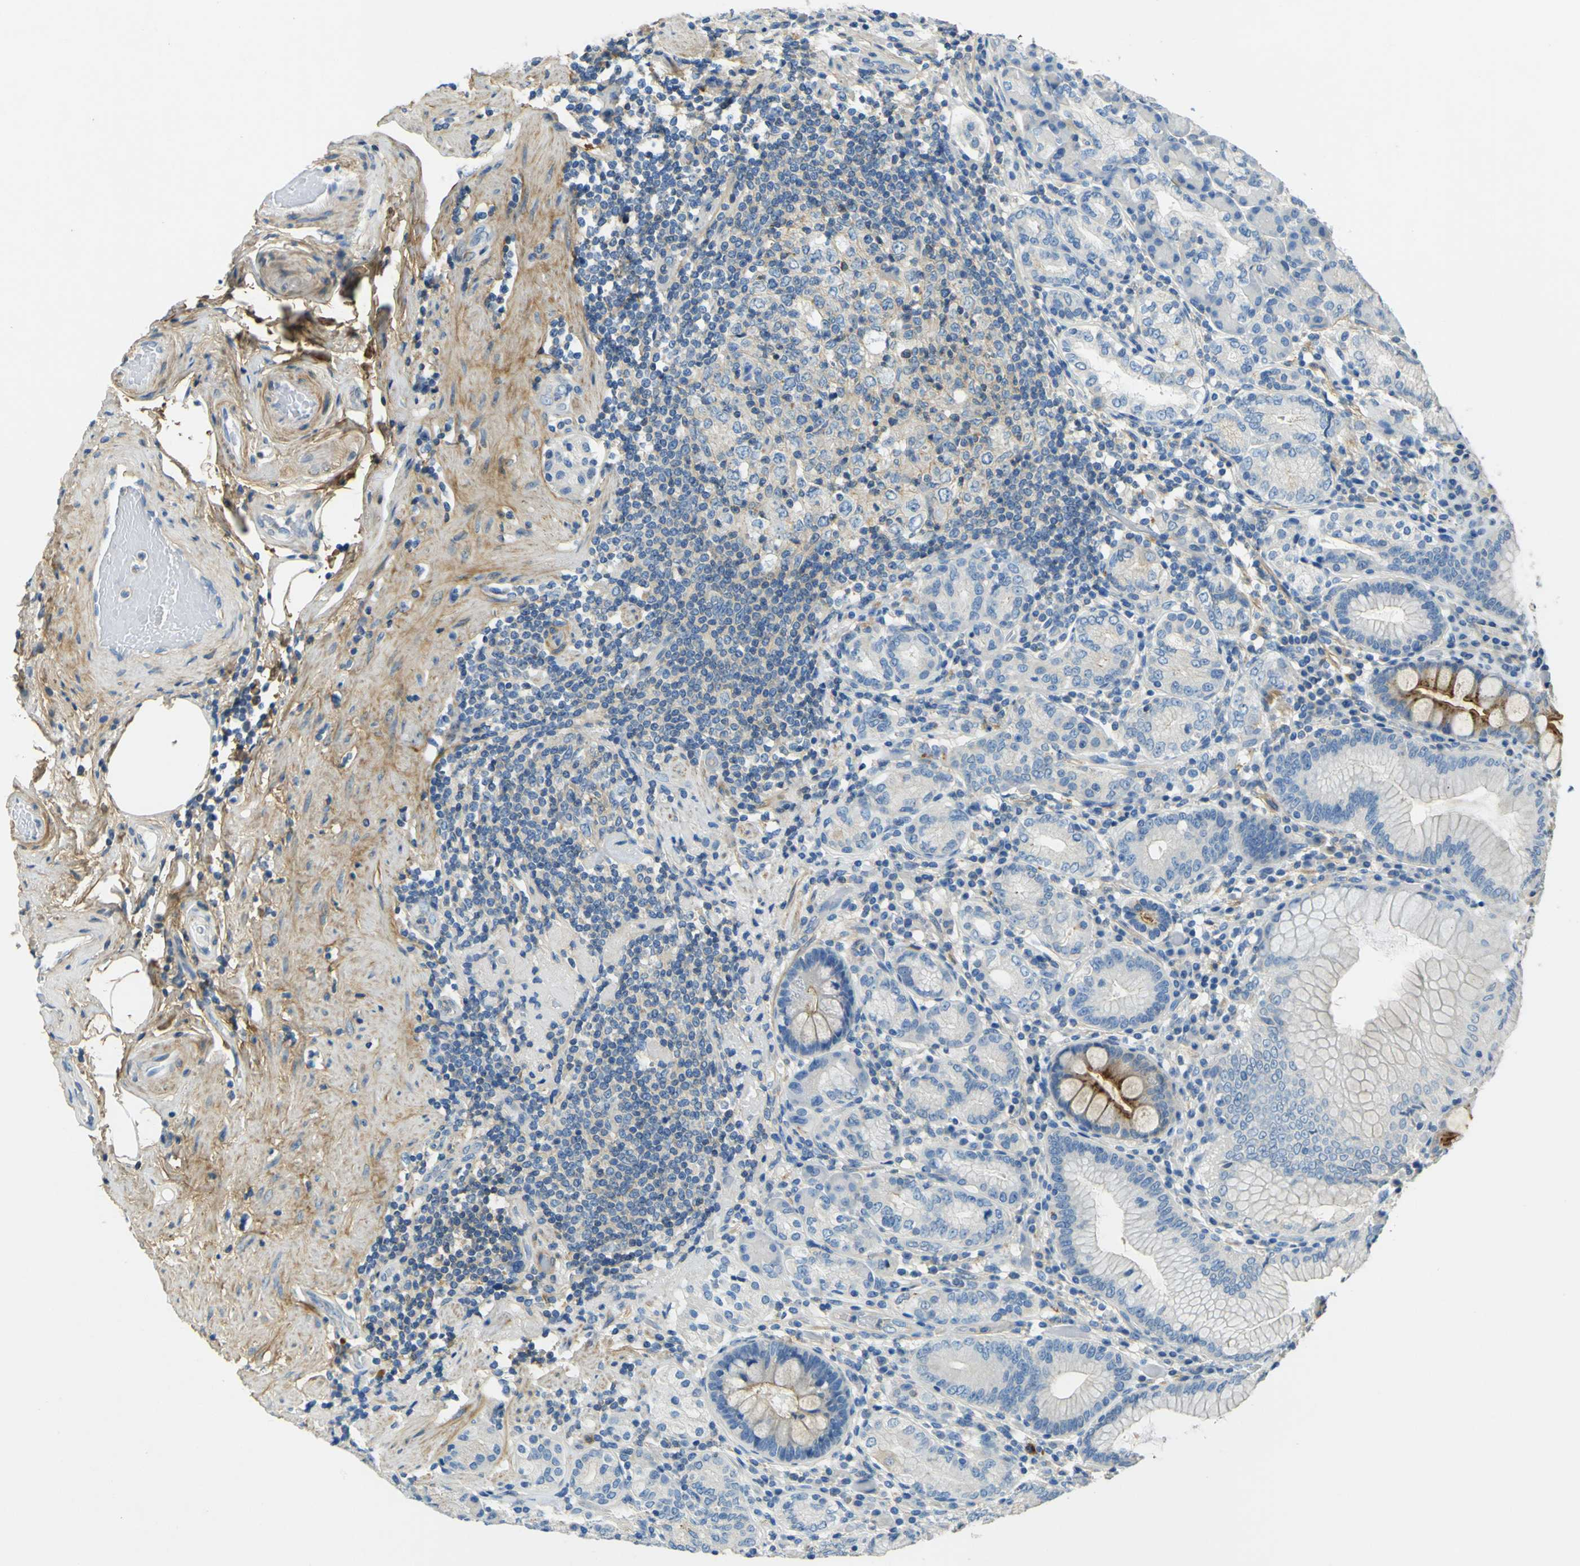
{"staining": {"intensity": "moderate", "quantity": "<25%", "location": "cytoplasmic/membranous"}, "tissue": "stomach", "cell_type": "Glandular cells", "image_type": "normal", "snomed": [{"axis": "morphology", "description": "Normal tissue, NOS"}, {"axis": "topography", "description": "Stomach, lower"}], "caption": "Stomach stained for a protein demonstrates moderate cytoplasmic/membranous positivity in glandular cells.", "gene": "OGN", "patient": {"sex": "female", "age": 76}}